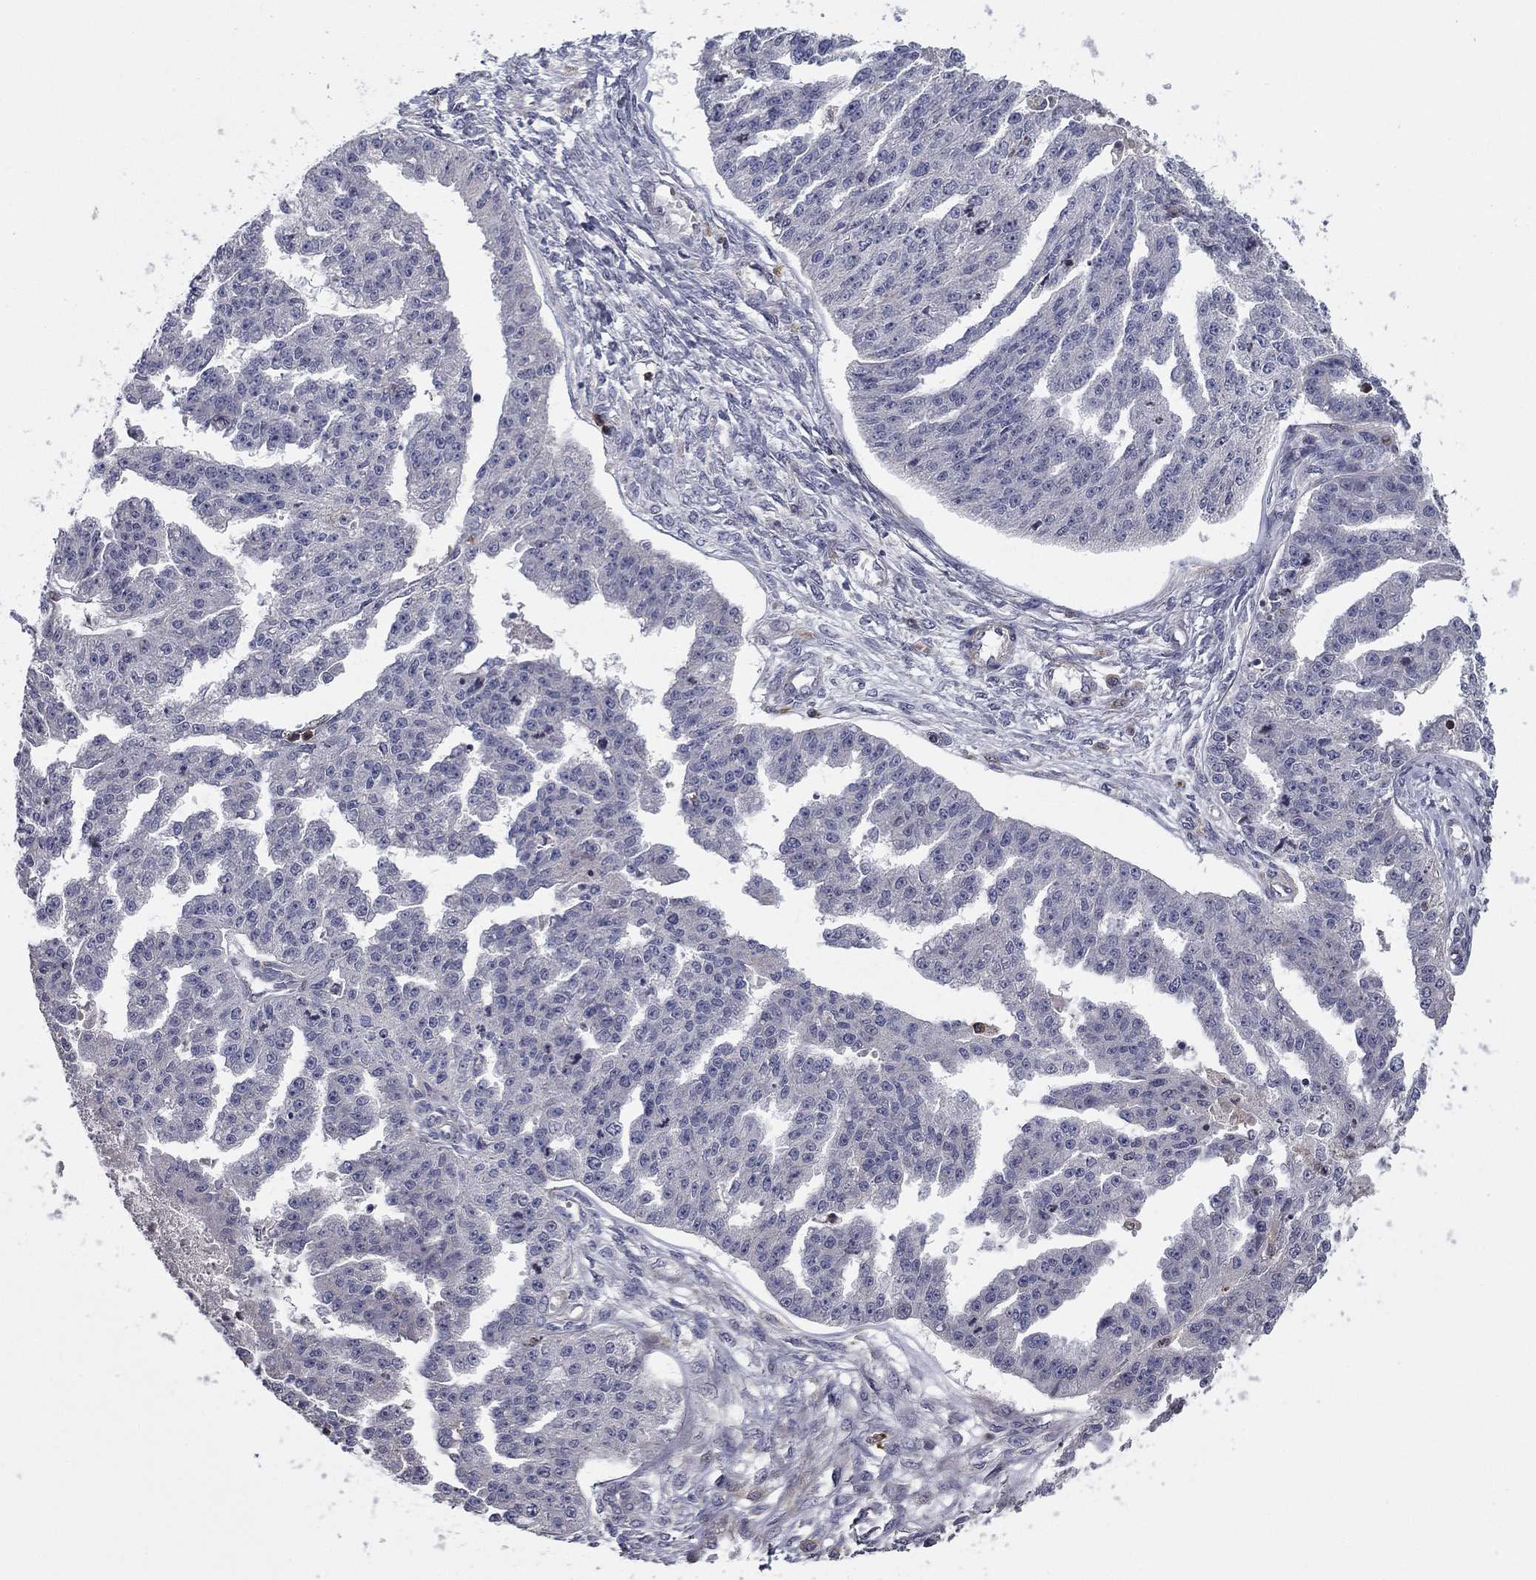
{"staining": {"intensity": "negative", "quantity": "none", "location": "none"}, "tissue": "ovarian cancer", "cell_type": "Tumor cells", "image_type": "cancer", "snomed": [{"axis": "morphology", "description": "Cystadenocarcinoma, serous, NOS"}, {"axis": "topography", "description": "Ovary"}], "caption": "Protein analysis of ovarian serous cystadenocarcinoma shows no significant positivity in tumor cells.", "gene": "PLCB2", "patient": {"sex": "female", "age": 58}}